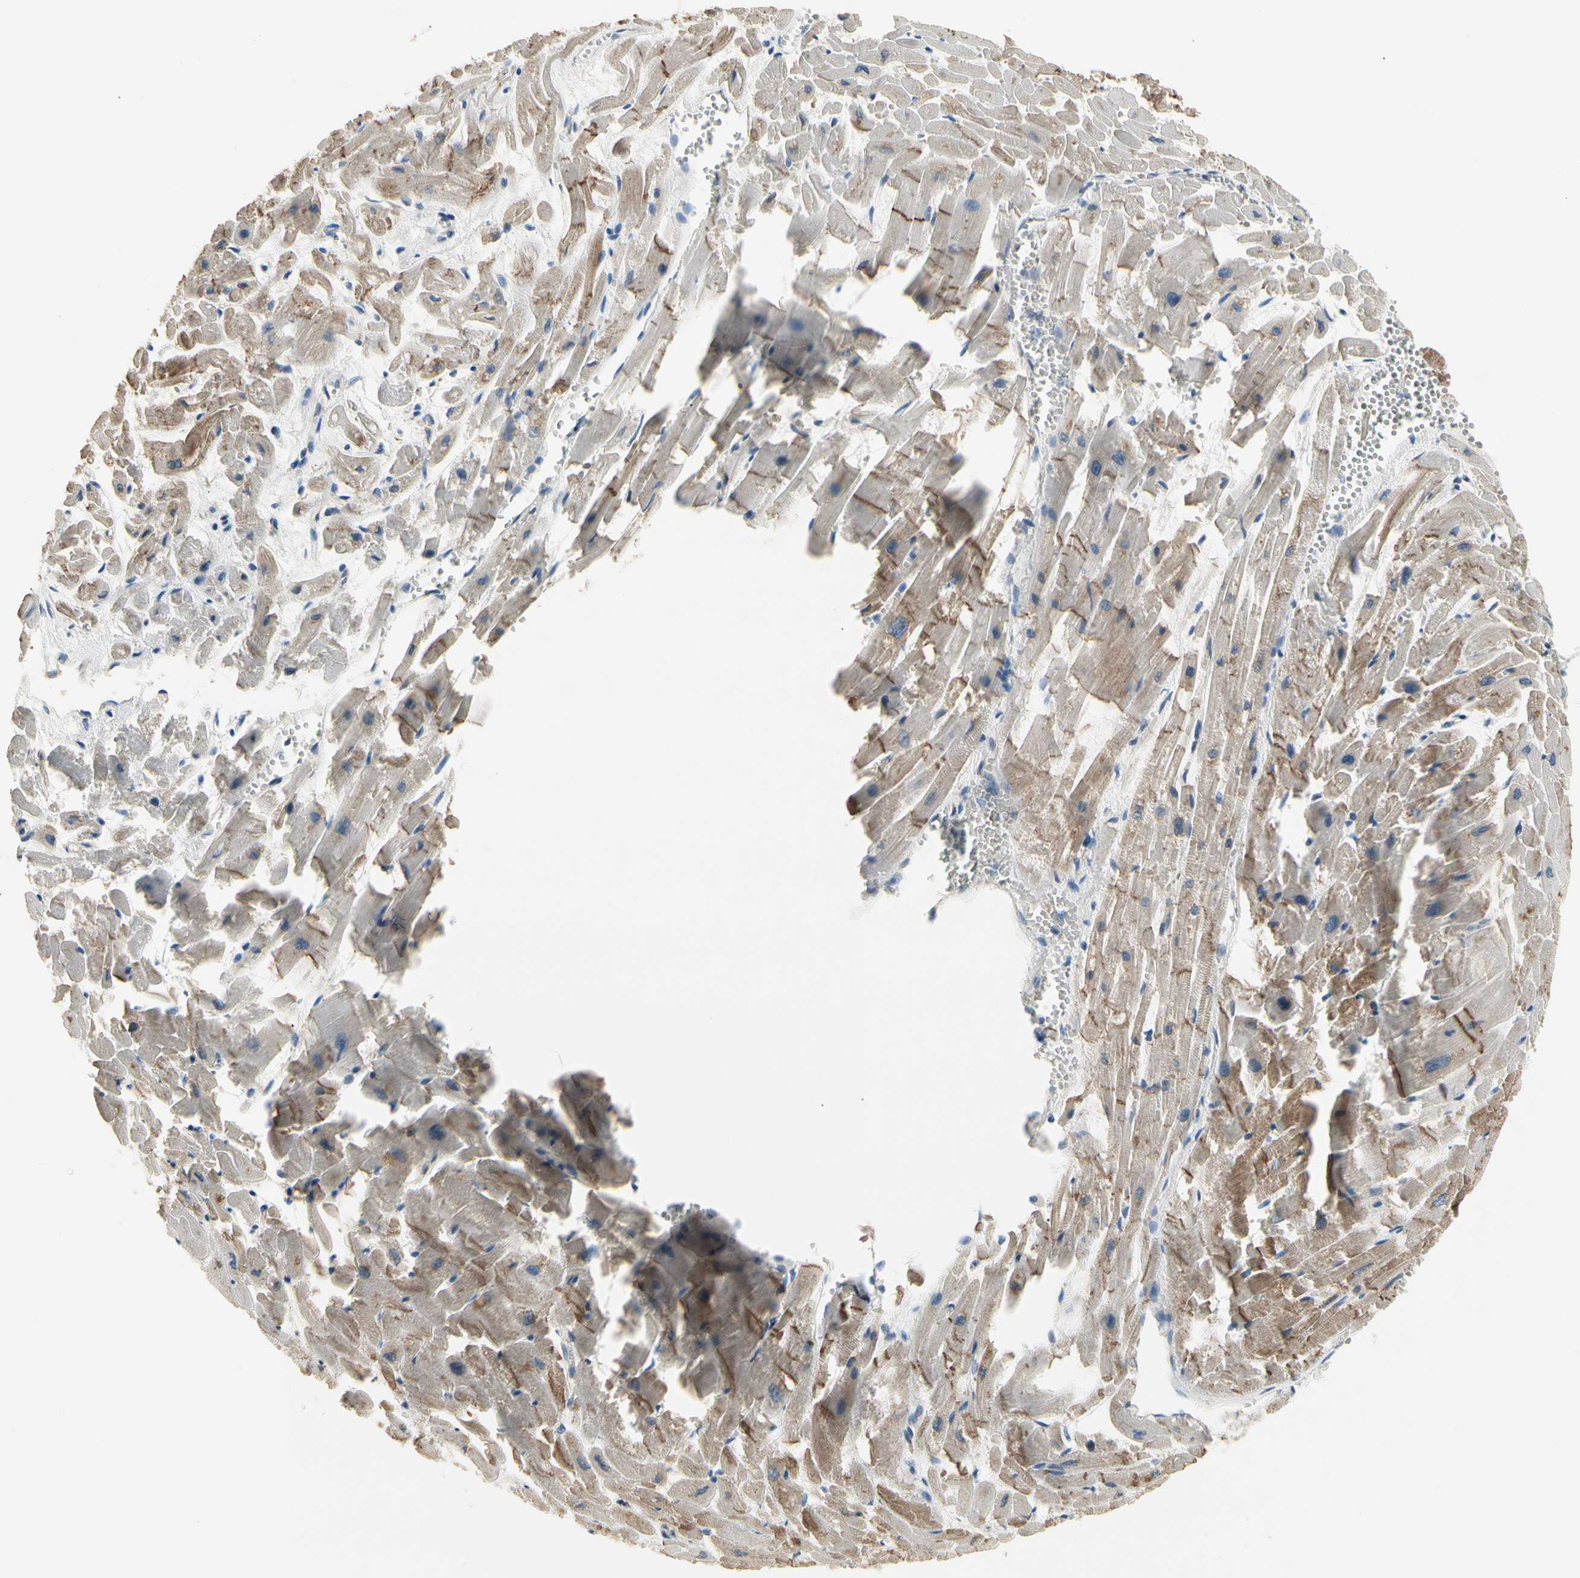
{"staining": {"intensity": "moderate", "quantity": "25%-75%", "location": "cytoplasmic/membranous"}, "tissue": "heart muscle", "cell_type": "Cardiomyocytes", "image_type": "normal", "snomed": [{"axis": "morphology", "description": "Normal tissue, NOS"}, {"axis": "topography", "description": "Heart"}], "caption": "Moderate cytoplasmic/membranous staining for a protein is identified in approximately 25%-75% of cardiomyocytes of normal heart muscle using immunohistochemistry (IHC).", "gene": "LGR6", "patient": {"sex": "female", "age": 19}}